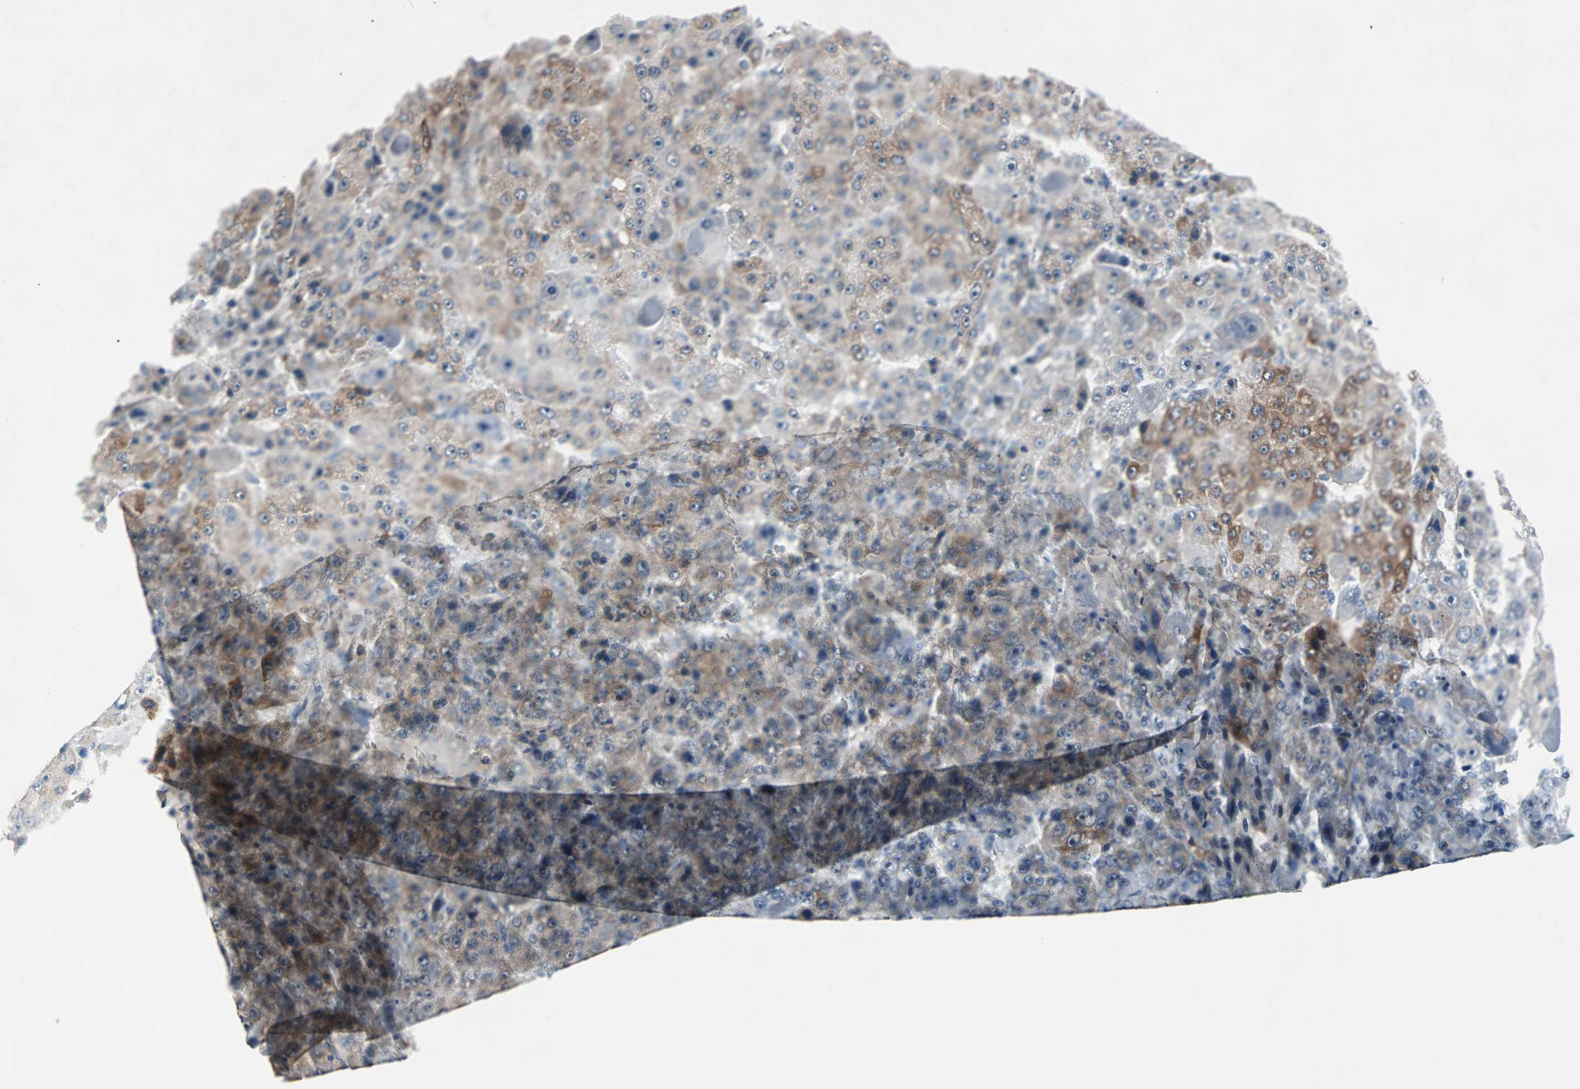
{"staining": {"intensity": "weak", "quantity": "25%-75%", "location": "cytoplasmic/membranous"}, "tissue": "liver cancer", "cell_type": "Tumor cells", "image_type": "cancer", "snomed": [{"axis": "morphology", "description": "Carcinoma, Hepatocellular, NOS"}, {"axis": "topography", "description": "Liver"}], "caption": "About 25%-75% of tumor cells in liver hepatocellular carcinoma demonstrate weak cytoplasmic/membranous protein positivity as visualized by brown immunohistochemical staining.", "gene": "USP28", "patient": {"sex": "male", "age": 76}}